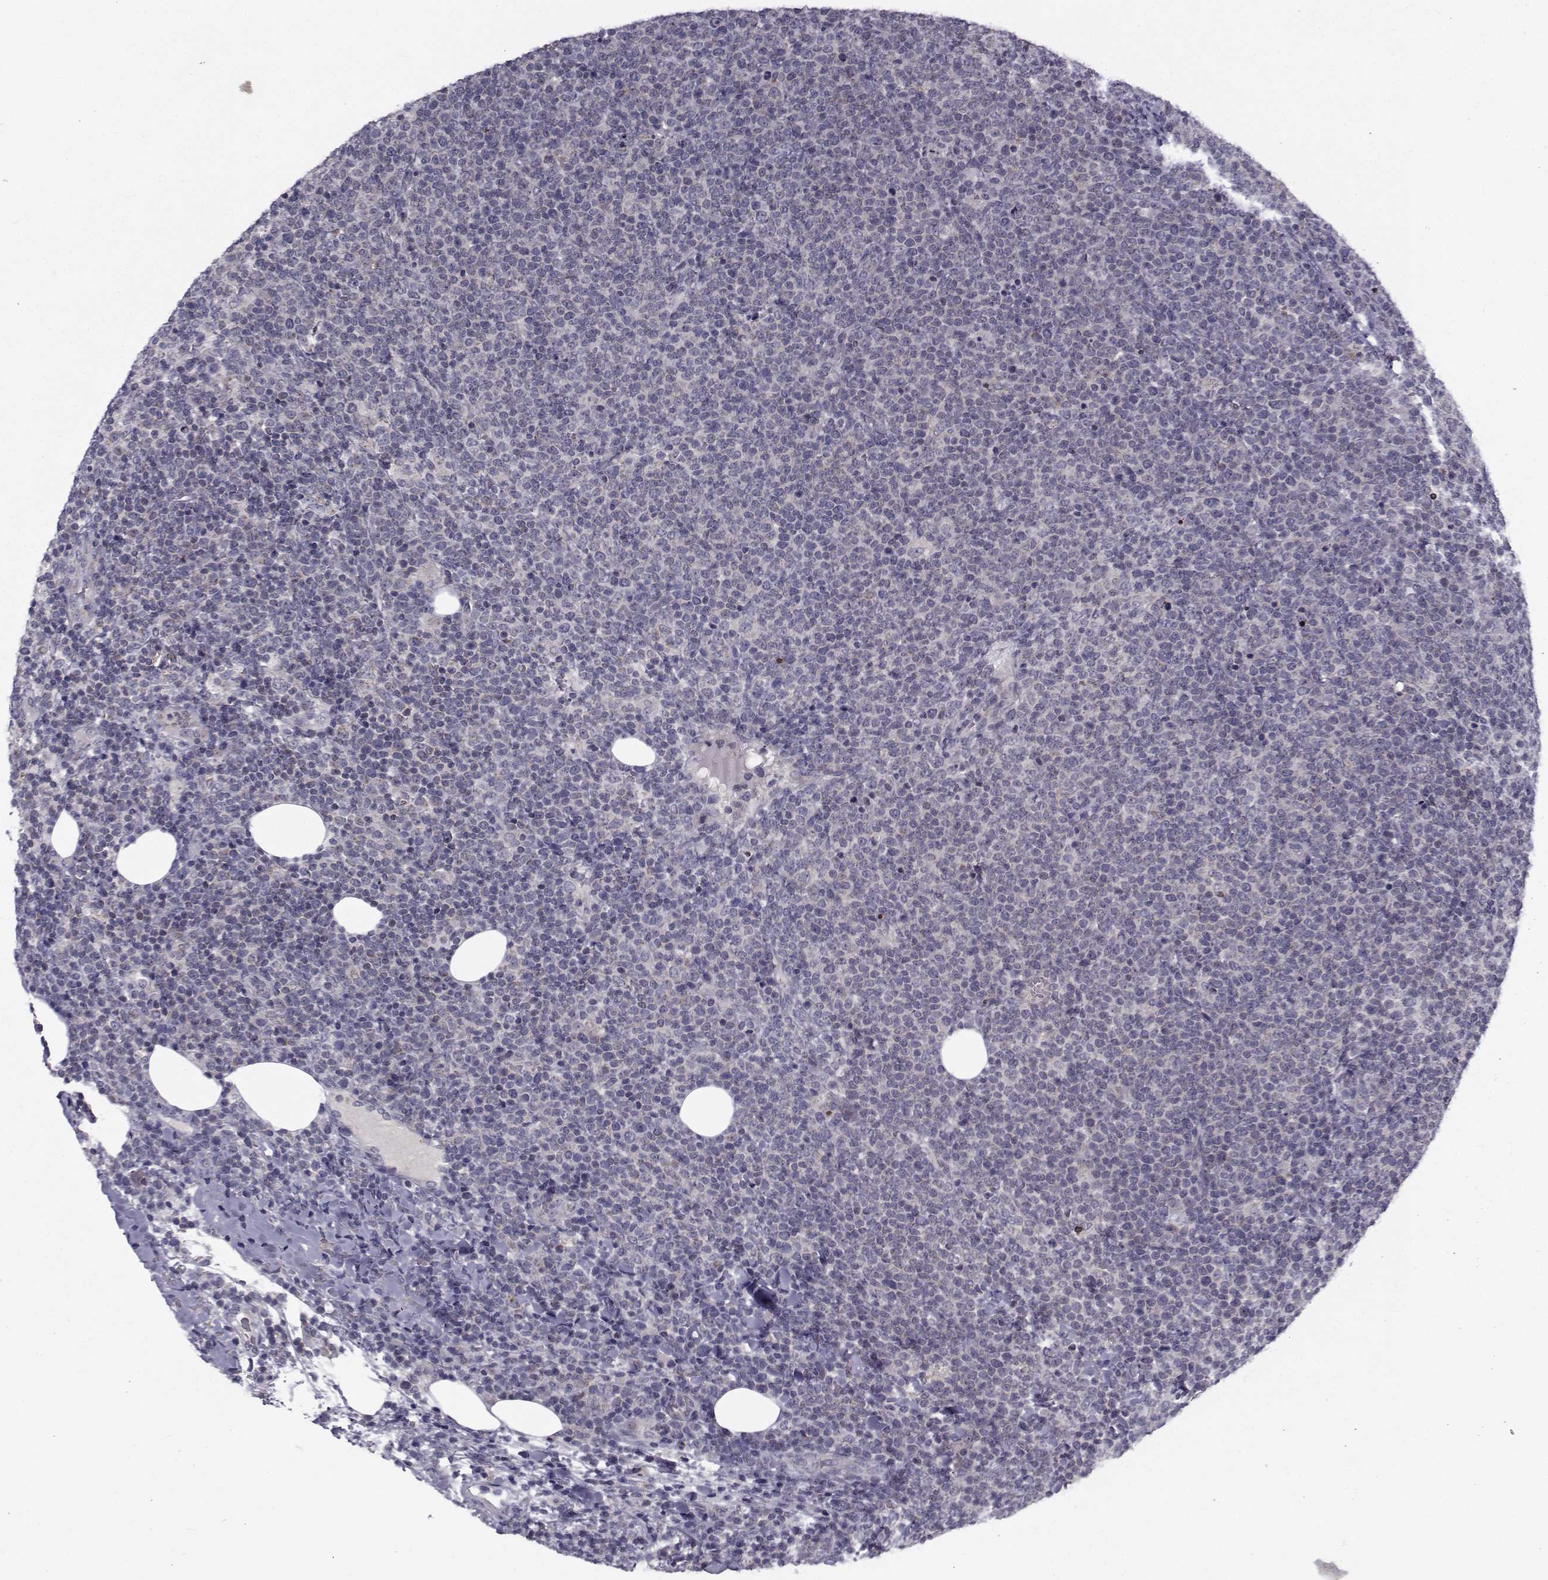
{"staining": {"intensity": "negative", "quantity": "none", "location": "none"}, "tissue": "lymphoma", "cell_type": "Tumor cells", "image_type": "cancer", "snomed": [{"axis": "morphology", "description": "Malignant lymphoma, non-Hodgkin's type, High grade"}, {"axis": "topography", "description": "Lymph node"}], "caption": "The immunohistochemistry photomicrograph has no significant positivity in tumor cells of lymphoma tissue.", "gene": "ANGPT1", "patient": {"sex": "male", "age": 61}}